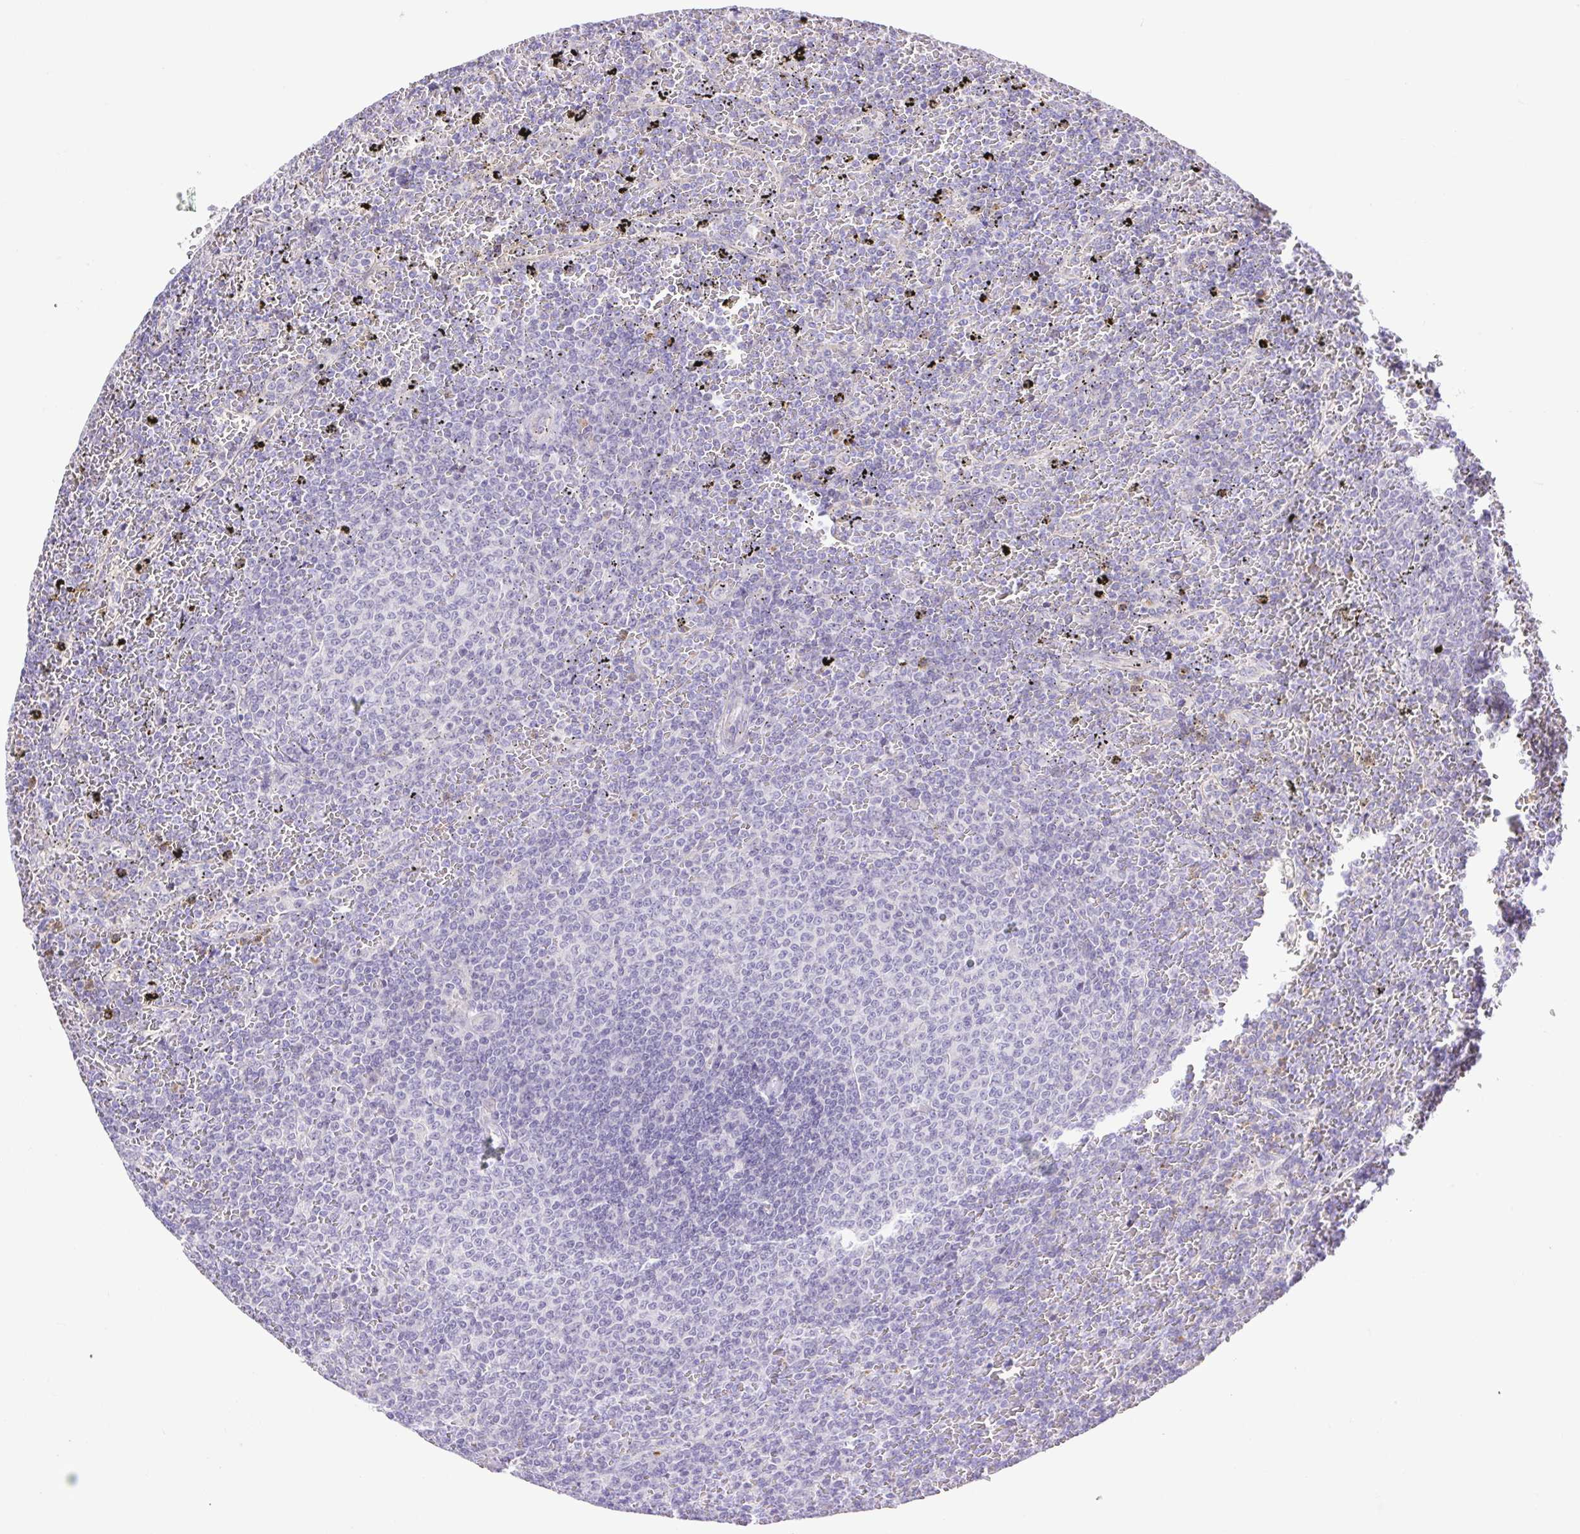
{"staining": {"intensity": "negative", "quantity": "none", "location": "none"}, "tissue": "lymphoma", "cell_type": "Tumor cells", "image_type": "cancer", "snomed": [{"axis": "morphology", "description": "Malignant lymphoma, non-Hodgkin's type, Low grade"}, {"axis": "topography", "description": "Spleen"}], "caption": "A high-resolution photomicrograph shows IHC staining of low-grade malignant lymphoma, non-Hodgkin's type, which reveals no significant staining in tumor cells.", "gene": "FAM177B", "patient": {"sex": "female", "age": 77}}